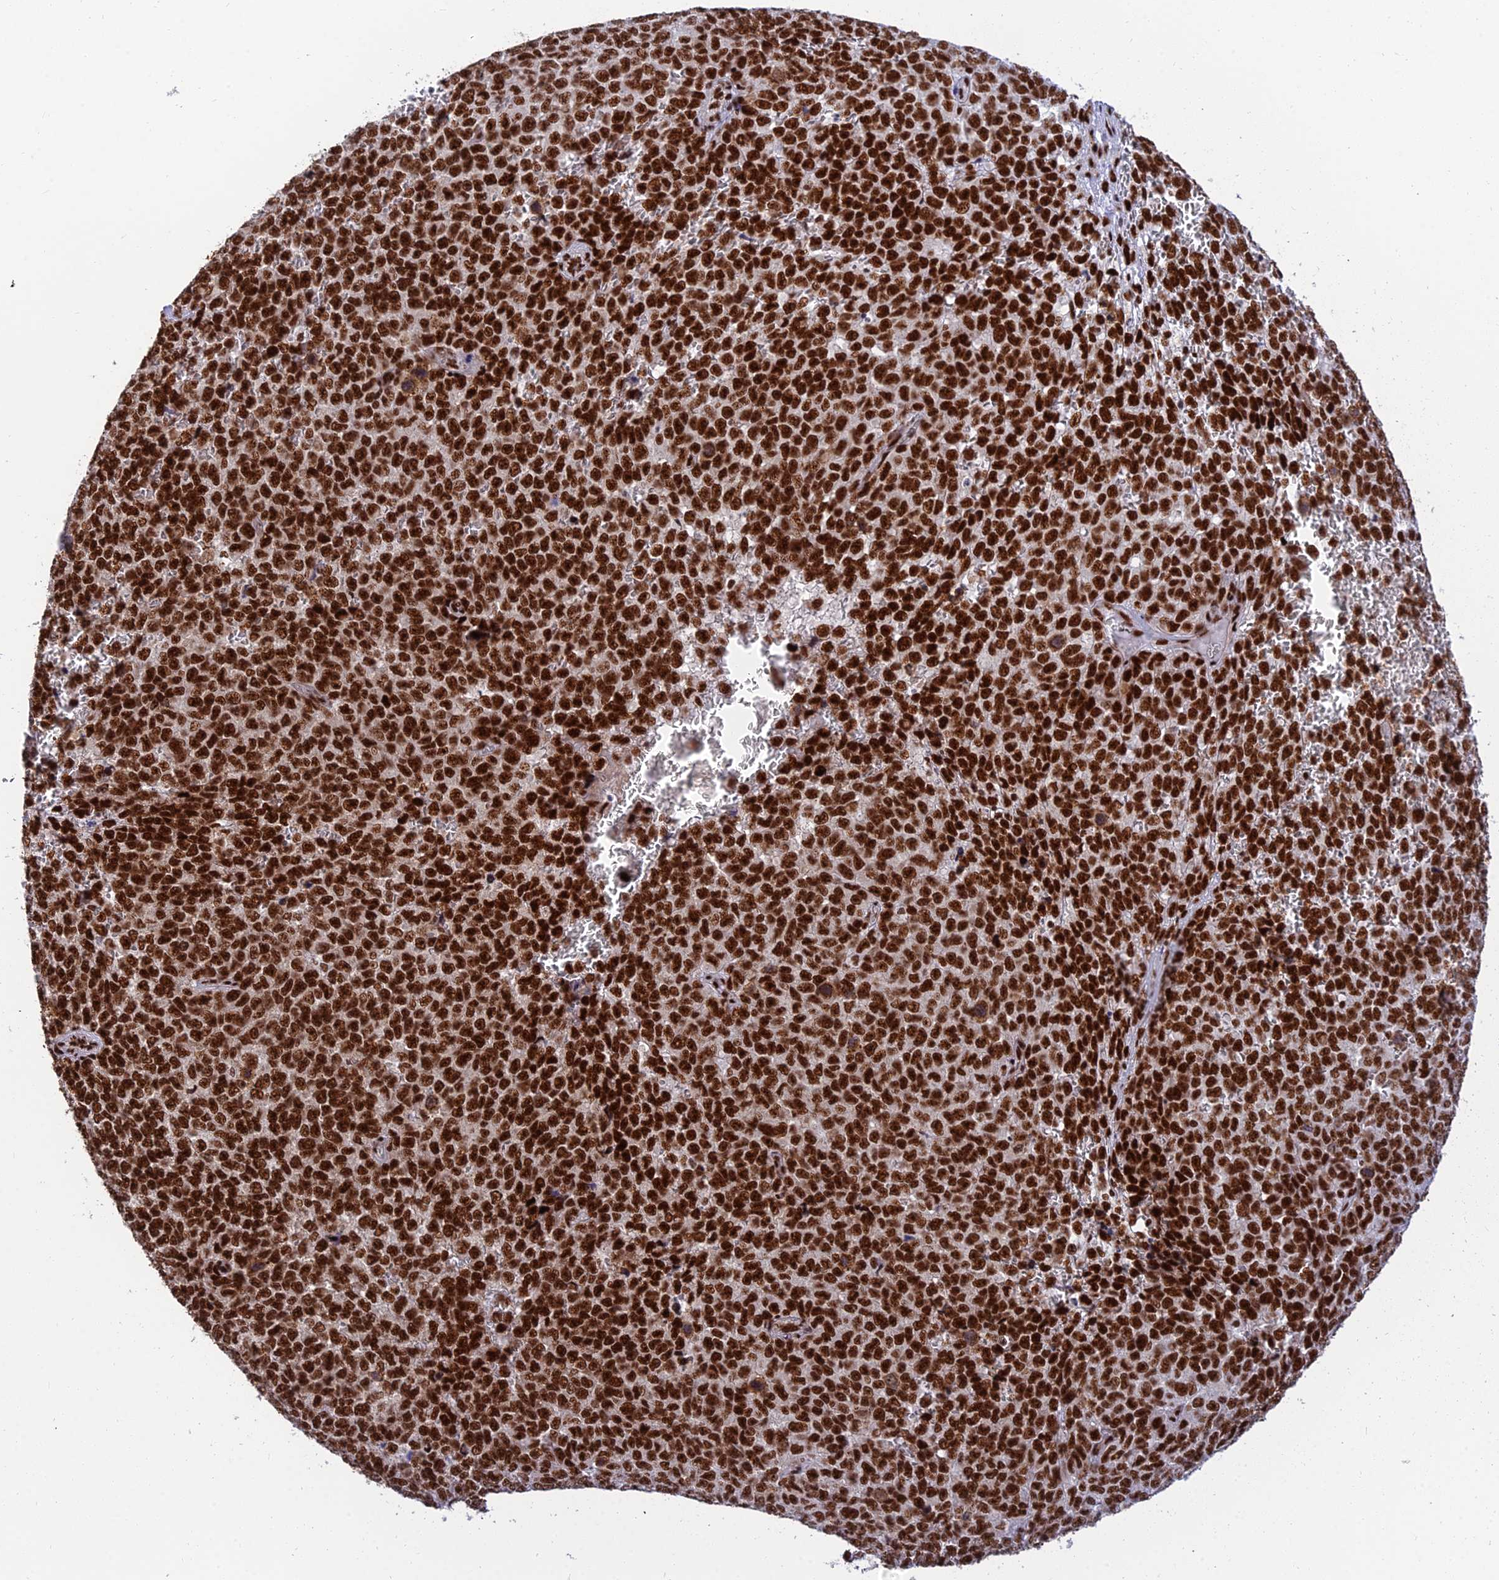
{"staining": {"intensity": "strong", "quantity": ">75%", "location": "nuclear"}, "tissue": "melanoma", "cell_type": "Tumor cells", "image_type": "cancer", "snomed": [{"axis": "morphology", "description": "Malignant melanoma, NOS"}, {"axis": "topography", "description": "Nose, NOS"}], "caption": "Immunohistochemical staining of human malignant melanoma exhibits high levels of strong nuclear positivity in about >75% of tumor cells. (IHC, brightfield microscopy, high magnification).", "gene": "USP22", "patient": {"sex": "female", "age": 48}}